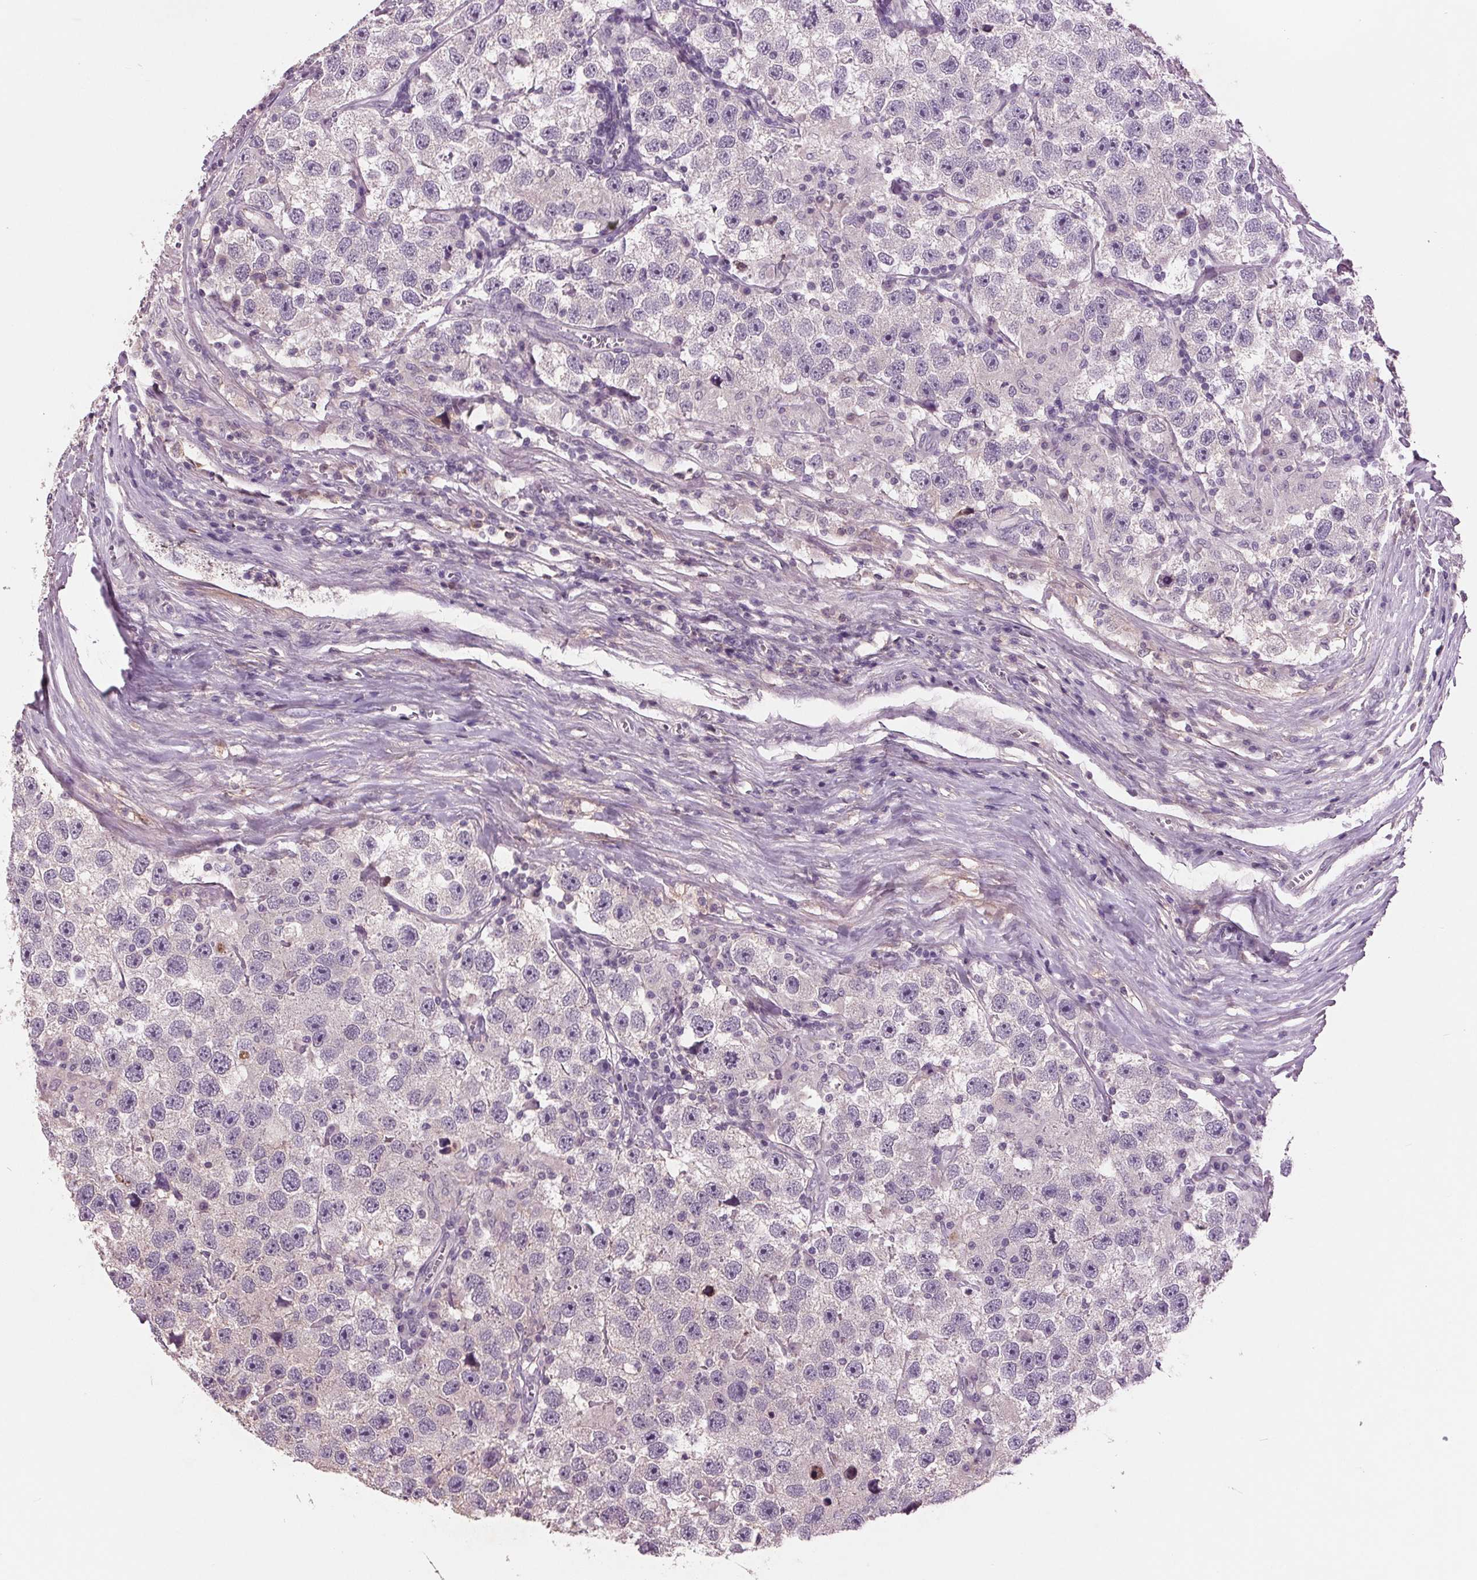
{"staining": {"intensity": "negative", "quantity": "none", "location": "none"}, "tissue": "testis cancer", "cell_type": "Tumor cells", "image_type": "cancer", "snomed": [{"axis": "morphology", "description": "Seminoma, NOS"}, {"axis": "topography", "description": "Testis"}], "caption": "Tumor cells show no significant positivity in seminoma (testis). Brightfield microscopy of immunohistochemistry (IHC) stained with DAB (3,3'-diaminobenzidine) (brown) and hematoxylin (blue), captured at high magnification.", "gene": "C6", "patient": {"sex": "male", "age": 26}}